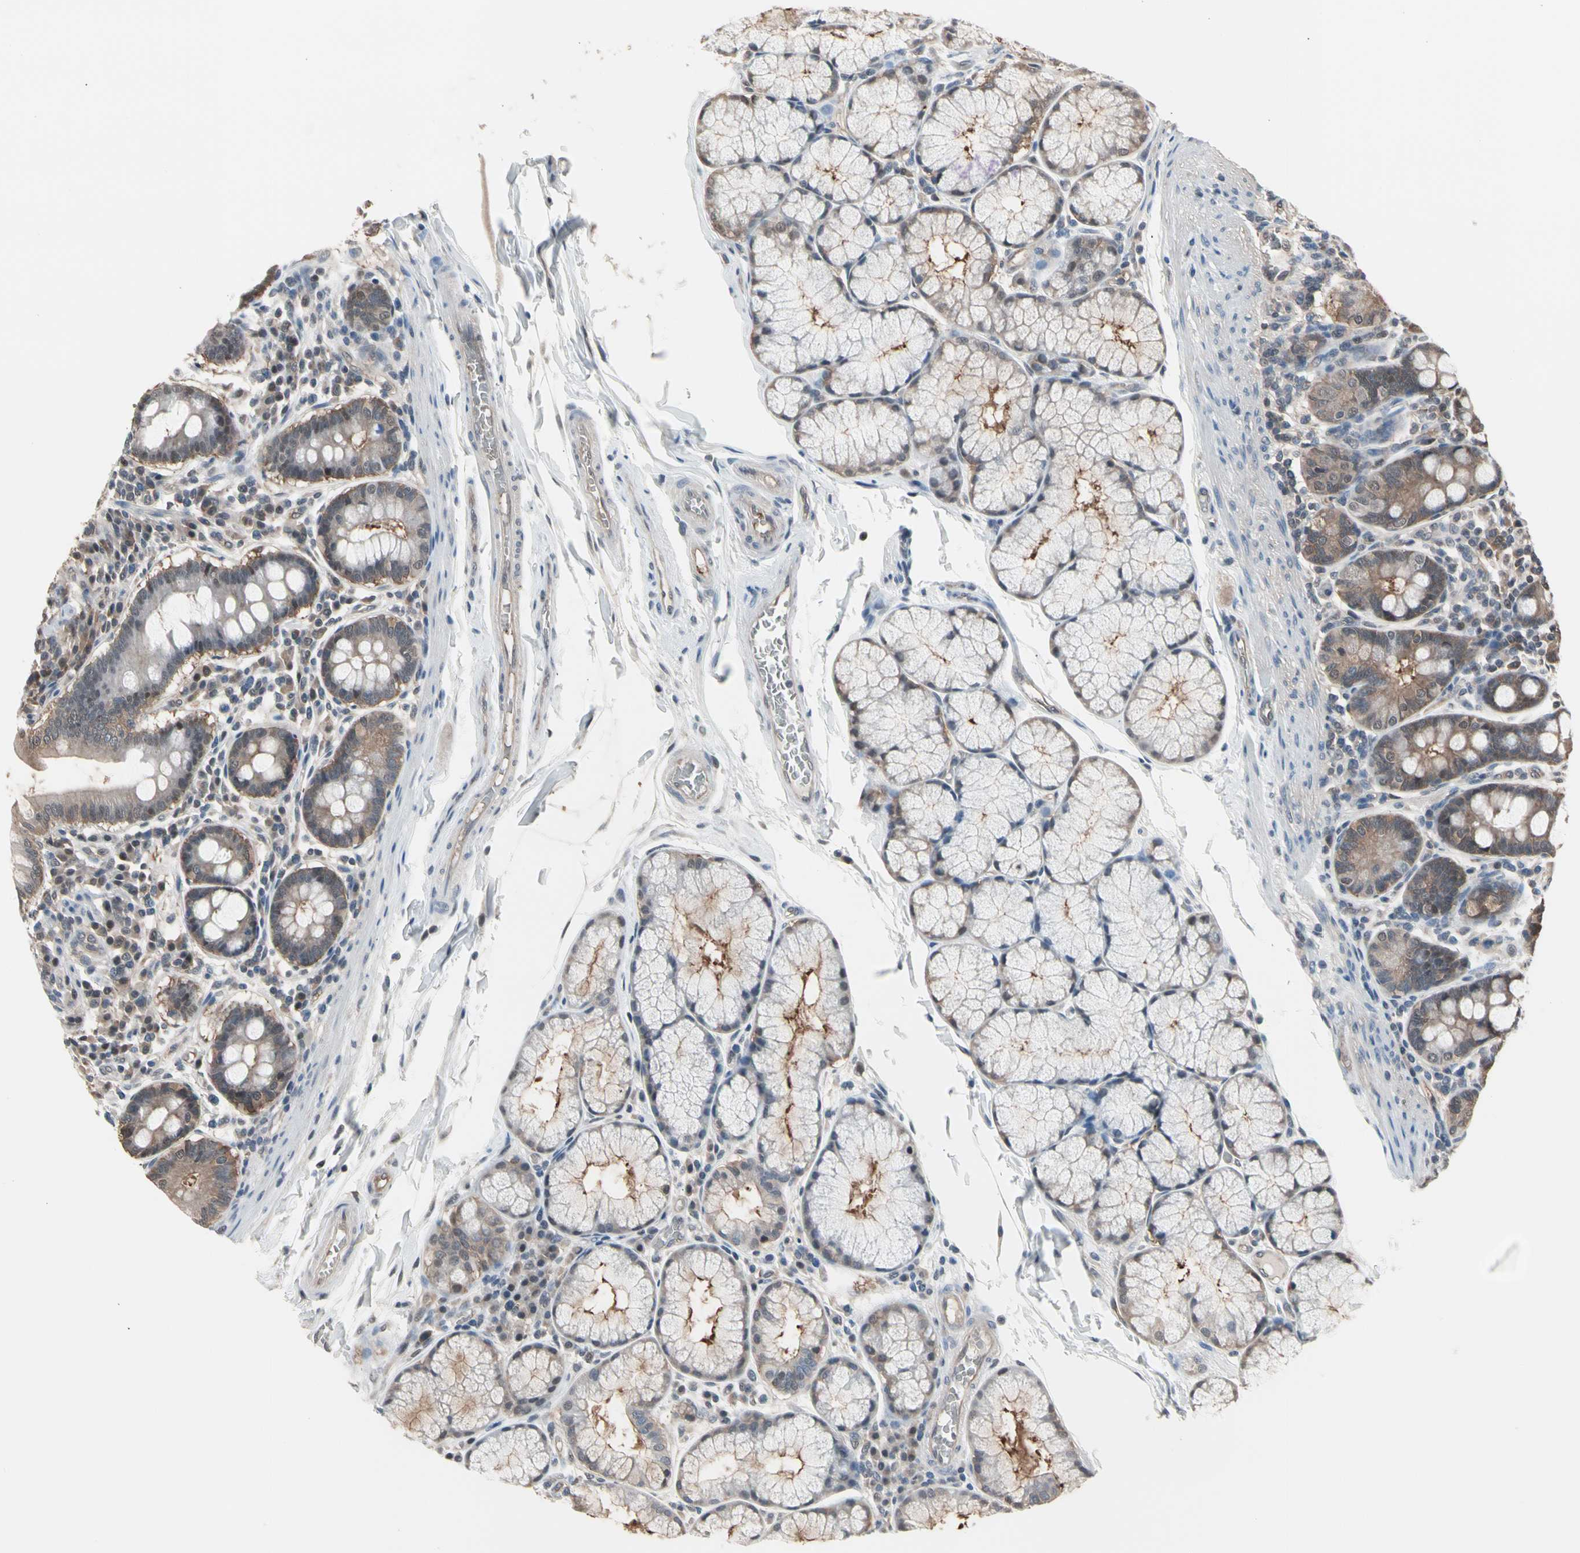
{"staining": {"intensity": "moderate", "quantity": ">75%", "location": "cytoplasmic/membranous"}, "tissue": "duodenum", "cell_type": "Glandular cells", "image_type": "normal", "snomed": [{"axis": "morphology", "description": "Normal tissue, NOS"}, {"axis": "topography", "description": "Duodenum"}], "caption": "IHC of benign human duodenum displays medium levels of moderate cytoplasmic/membranous staining in about >75% of glandular cells.", "gene": "ENSG00000256646", "patient": {"sex": "male", "age": 50}}